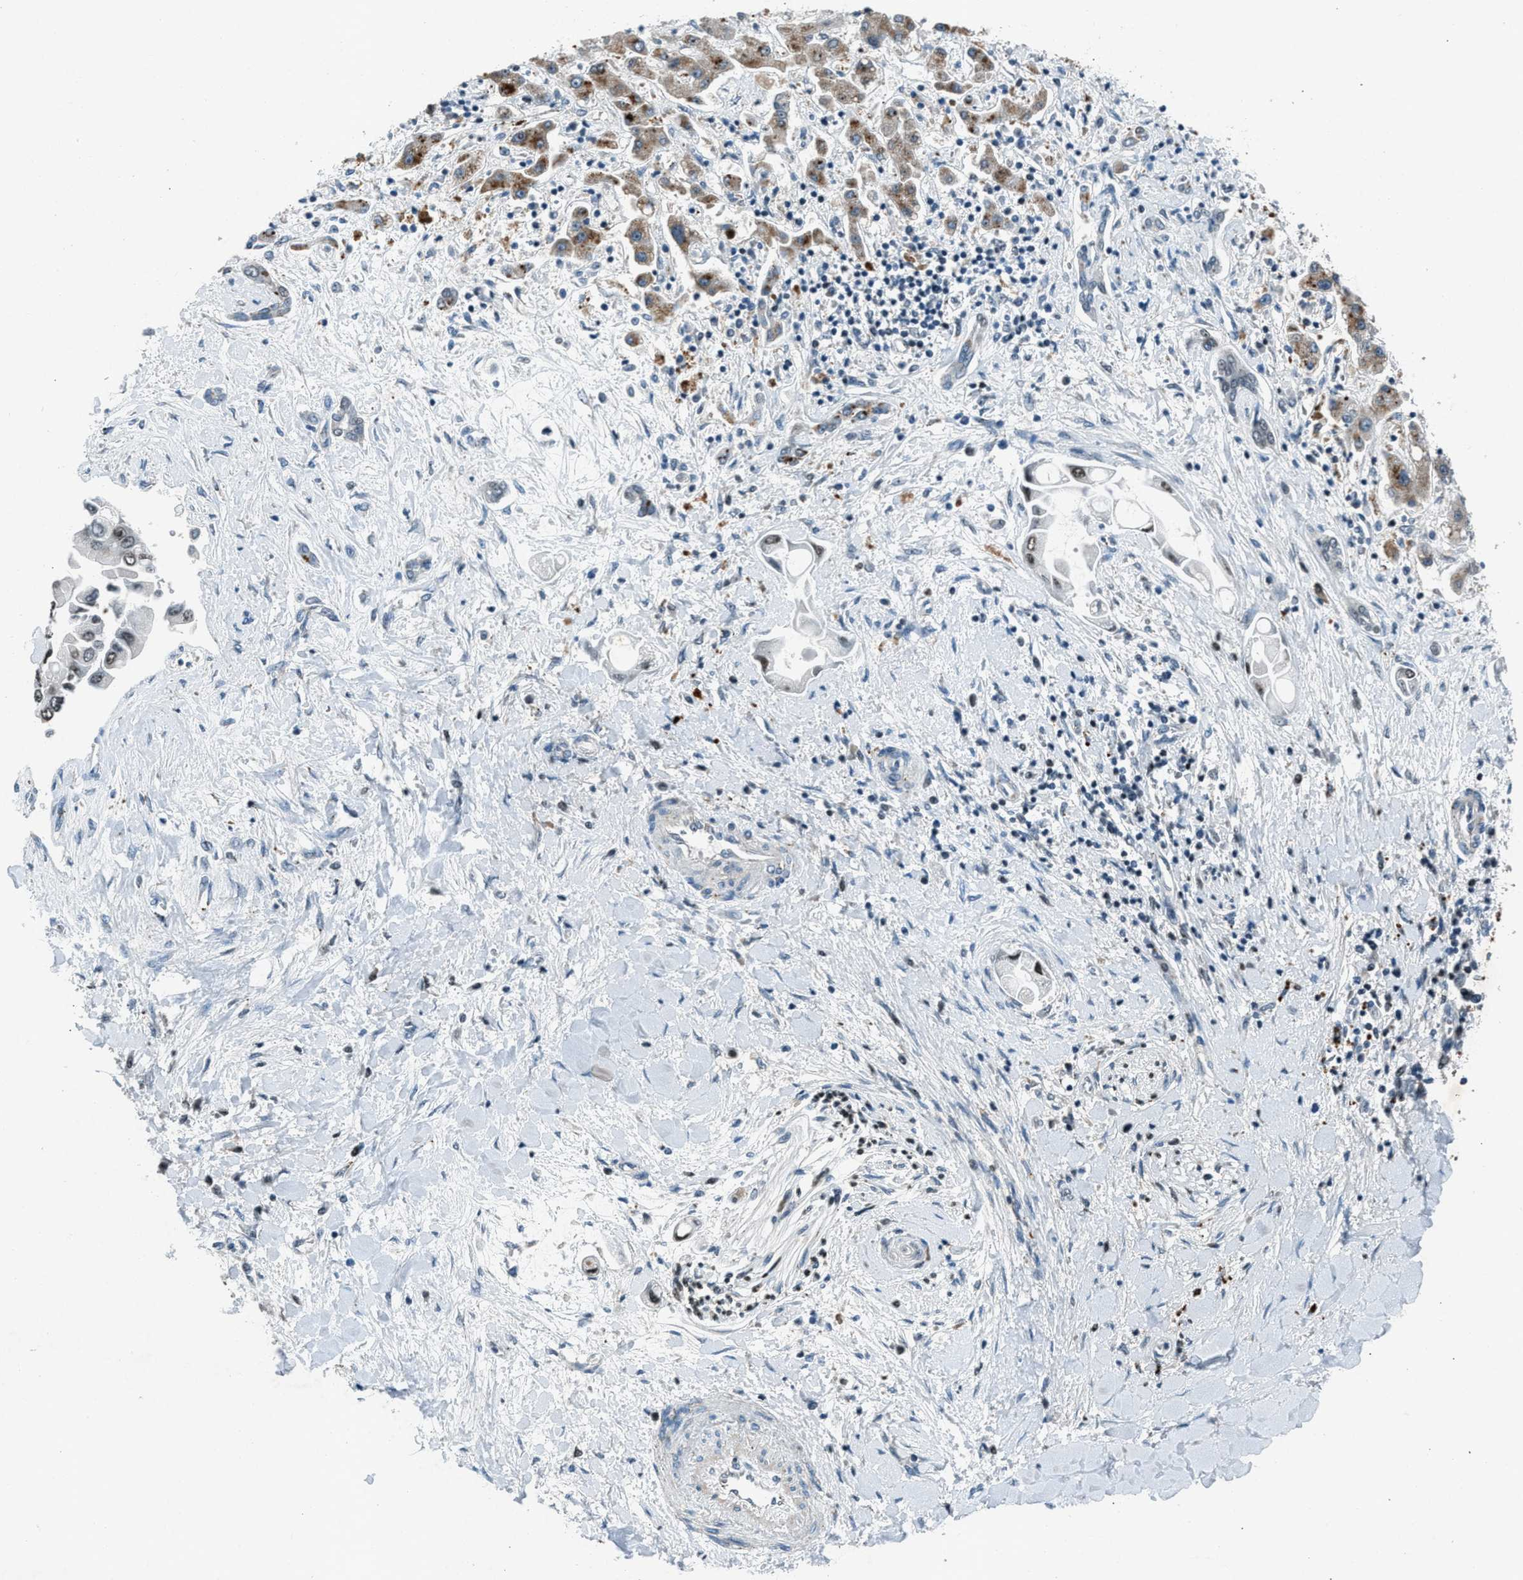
{"staining": {"intensity": "weak", "quantity": "<25%", "location": "nuclear"}, "tissue": "liver cancer", "cell_type": "Tumor cells", "image_type": "cancer", "snomed": [{"axis": "morphology", "description": "Cholangiocarcinoma"}, {"axis": "topography", "description": "Liver"}], "caption": "Immunohistochemistry micrograph of cholangiocarcinoma (liver) stained for a protein (brown), which reveals no staining in tumor cells. Nuclei are stained in blue.", "gene": "ADCY1", "patient": {"sex": "male", "age": 50}}